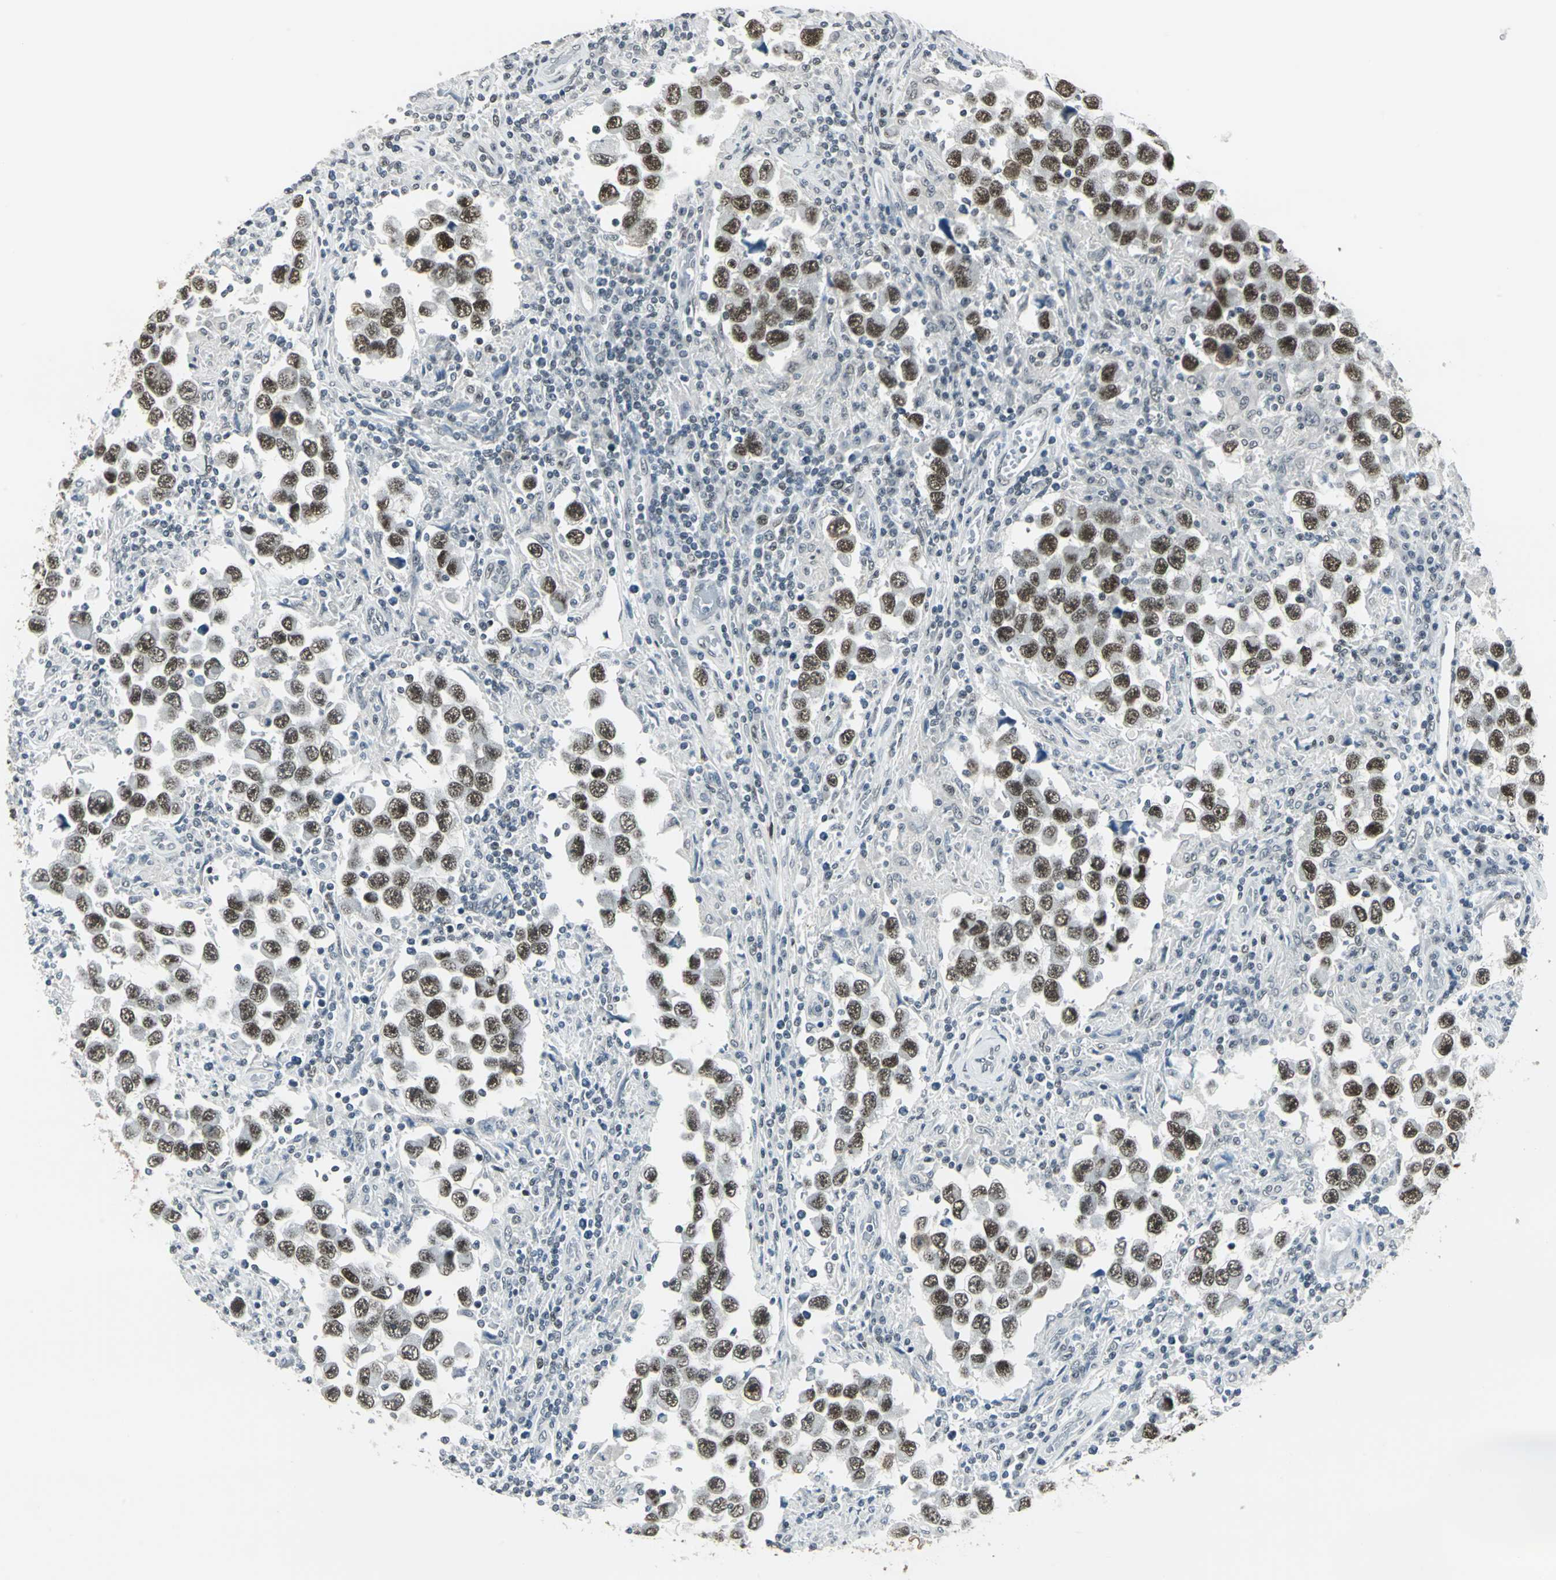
{"staining": {"intensity": "strong", "quantity": ">75%", "location": "nuclear"}, "tissue": "testis cancer", "cell_type": "Tumor cells", "image_type": "cancer", "snomed": [{"axis": "morphology", "description": "Carcinoma, Embryonal, NOS"}, {"axis": "topography", "description": "Testis"}], "caption": "Immunohistochemical staining of human testis cancer (embryonal carcinoma) exhibits high levels of strong nuclear protein staining in approximately >75% of tumor cells. The staining was performed using DAB (3,3'-diaminobenzidine), with brown indicating positive protein expression. Nuclei are stained blue with hematoxylin.", "gene": "ADNP", "patient": {"sex": "male", "age": 21}}